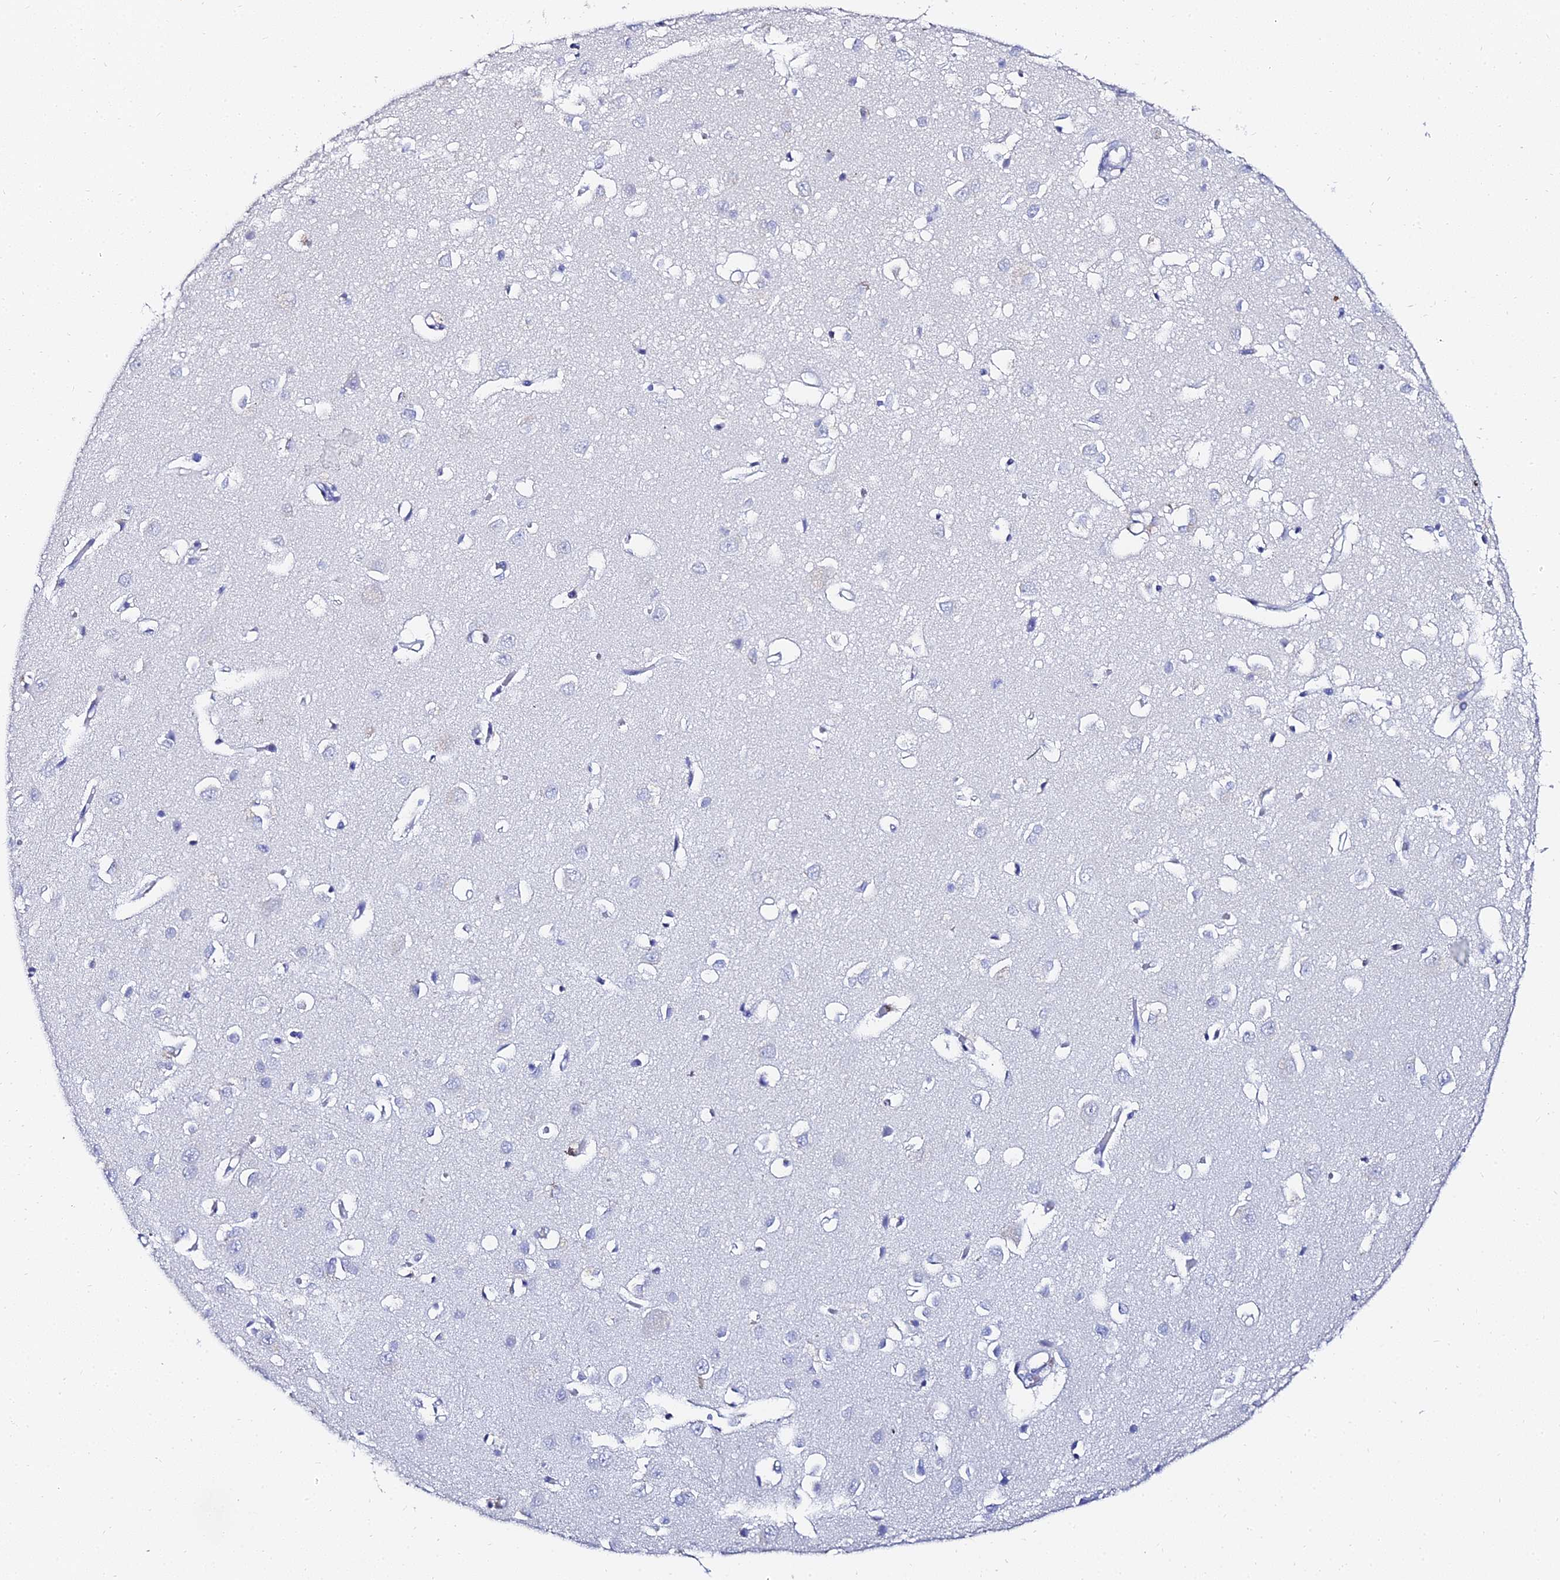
{"staining": {"intensity": "negative", "quantity": "none", "location": "none"}, "tissue": "cerebral cortex", "cell_type": "Endothelial cells", "image_type": "normal", "snomed": [{"axis": "morphology", "description": "Normal tissue, NOS"}, {"axis": "topography", "description": "Cerebral cortex"}], "caption": "Endothelial cells are negative for brown protein staining in normal cerebral cortex. Brightfield microscopy of IHC stained with DAB (3,3'-diaminobenzidine) (brown) and hematoxylin (blue), captured at high magnification.", "gene": "KRT17", "patient": {"sex": "female", "age": 64}}